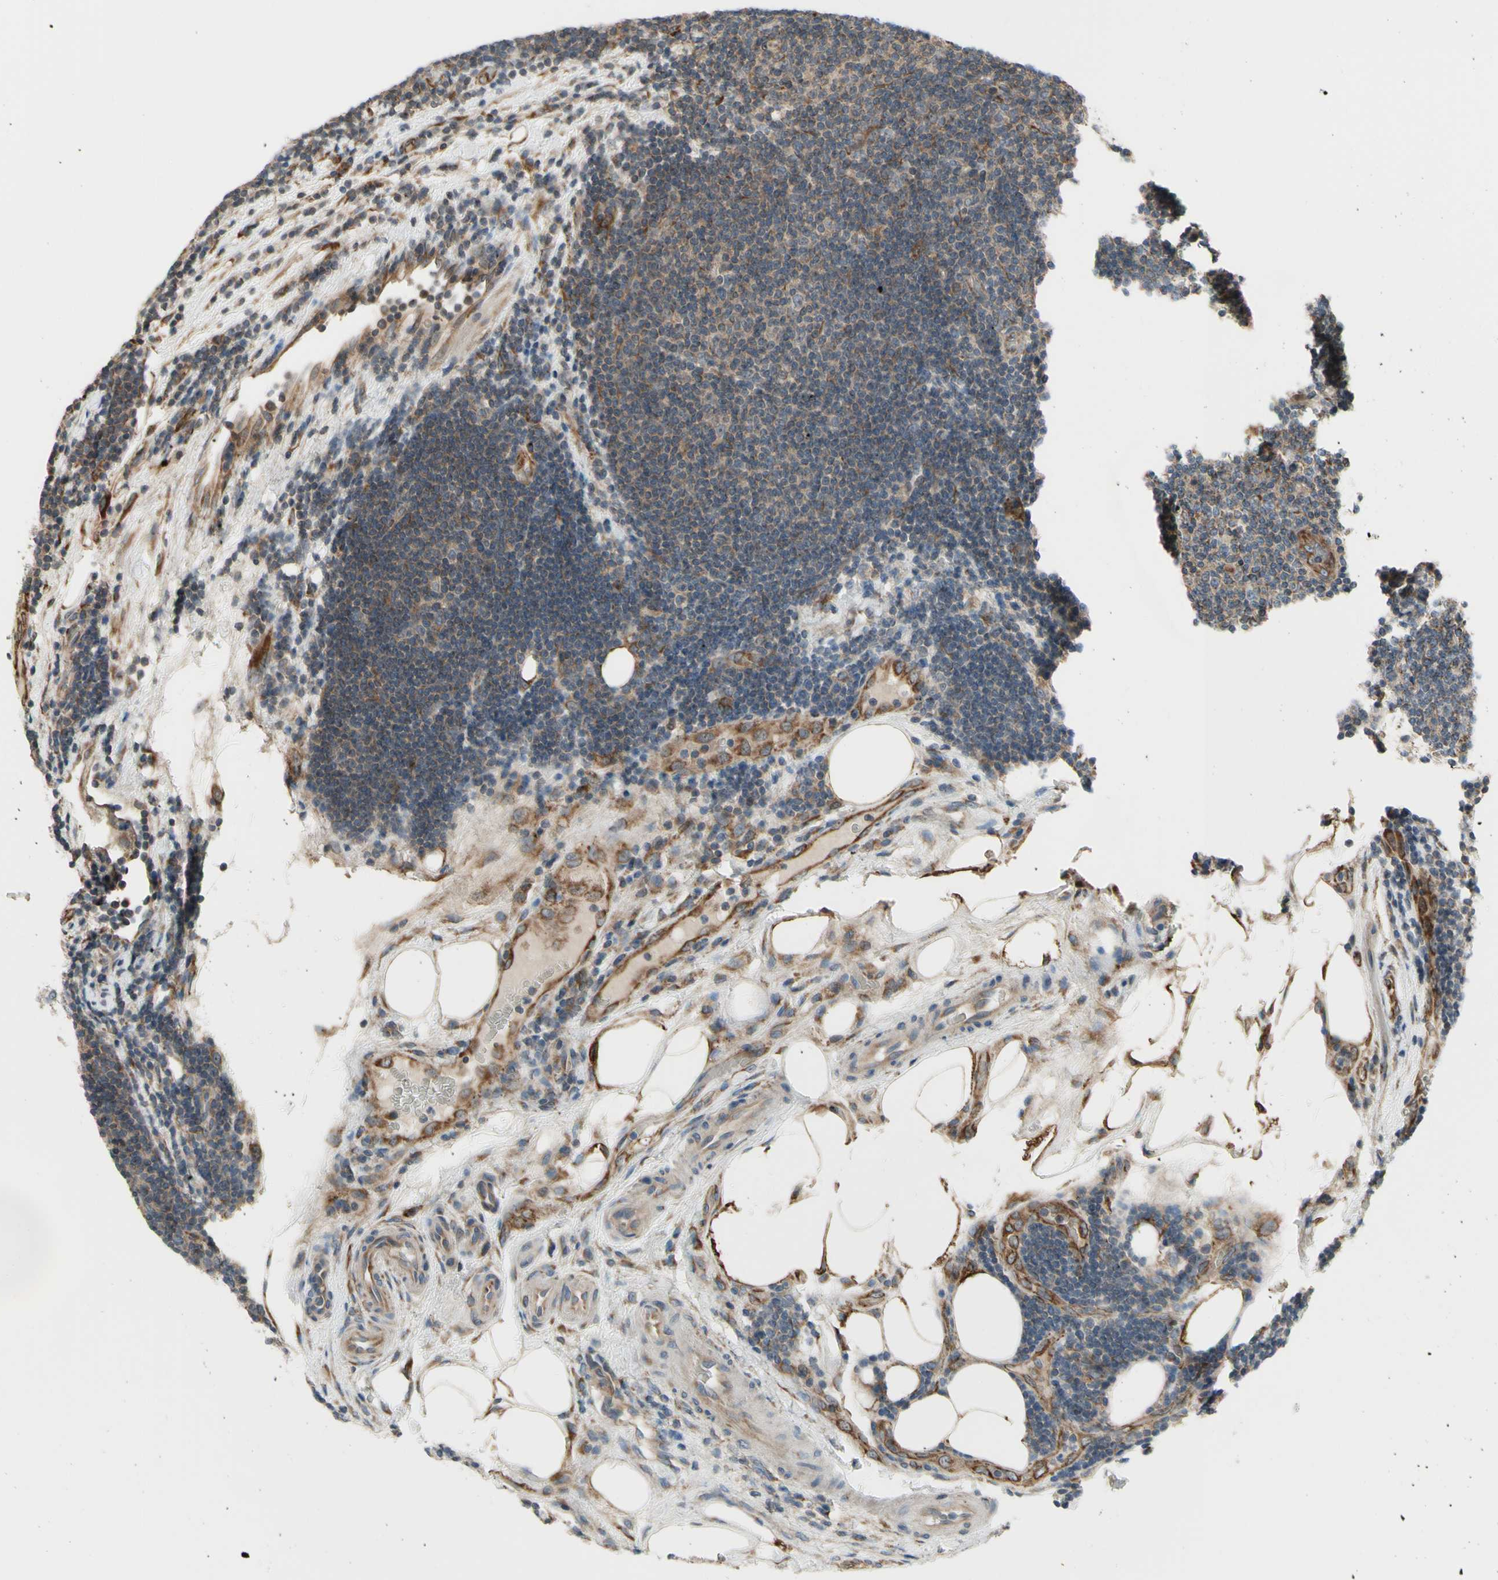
{"staining": {"intensity": "moderate", "quantity": "25%-75%", "location": "cytoplasmic/membranous"}, "tissue": "lymphoma", "cell_type": "Tumor cells", "image_type": "cancer", "snomed": [{"axis": "morphology", "description": "Malignant lymphoma, non-Hodgkin's type, Low grade"}, {"axis": "topography", "description": "Lymph node"}], "caption": "Low-grade malignant lymphoma, non-Hodgkin's type stained with DAB immunohistochemistry (IHC) shows medium levels of moderate cytoplasmic/membranous expression in approximately 25%-75% of tumor cells. (IHC, brightfield microscopy, high magnification).", "gene": "SLC39A9", "patient": {"sex": "male", "age": 83}}